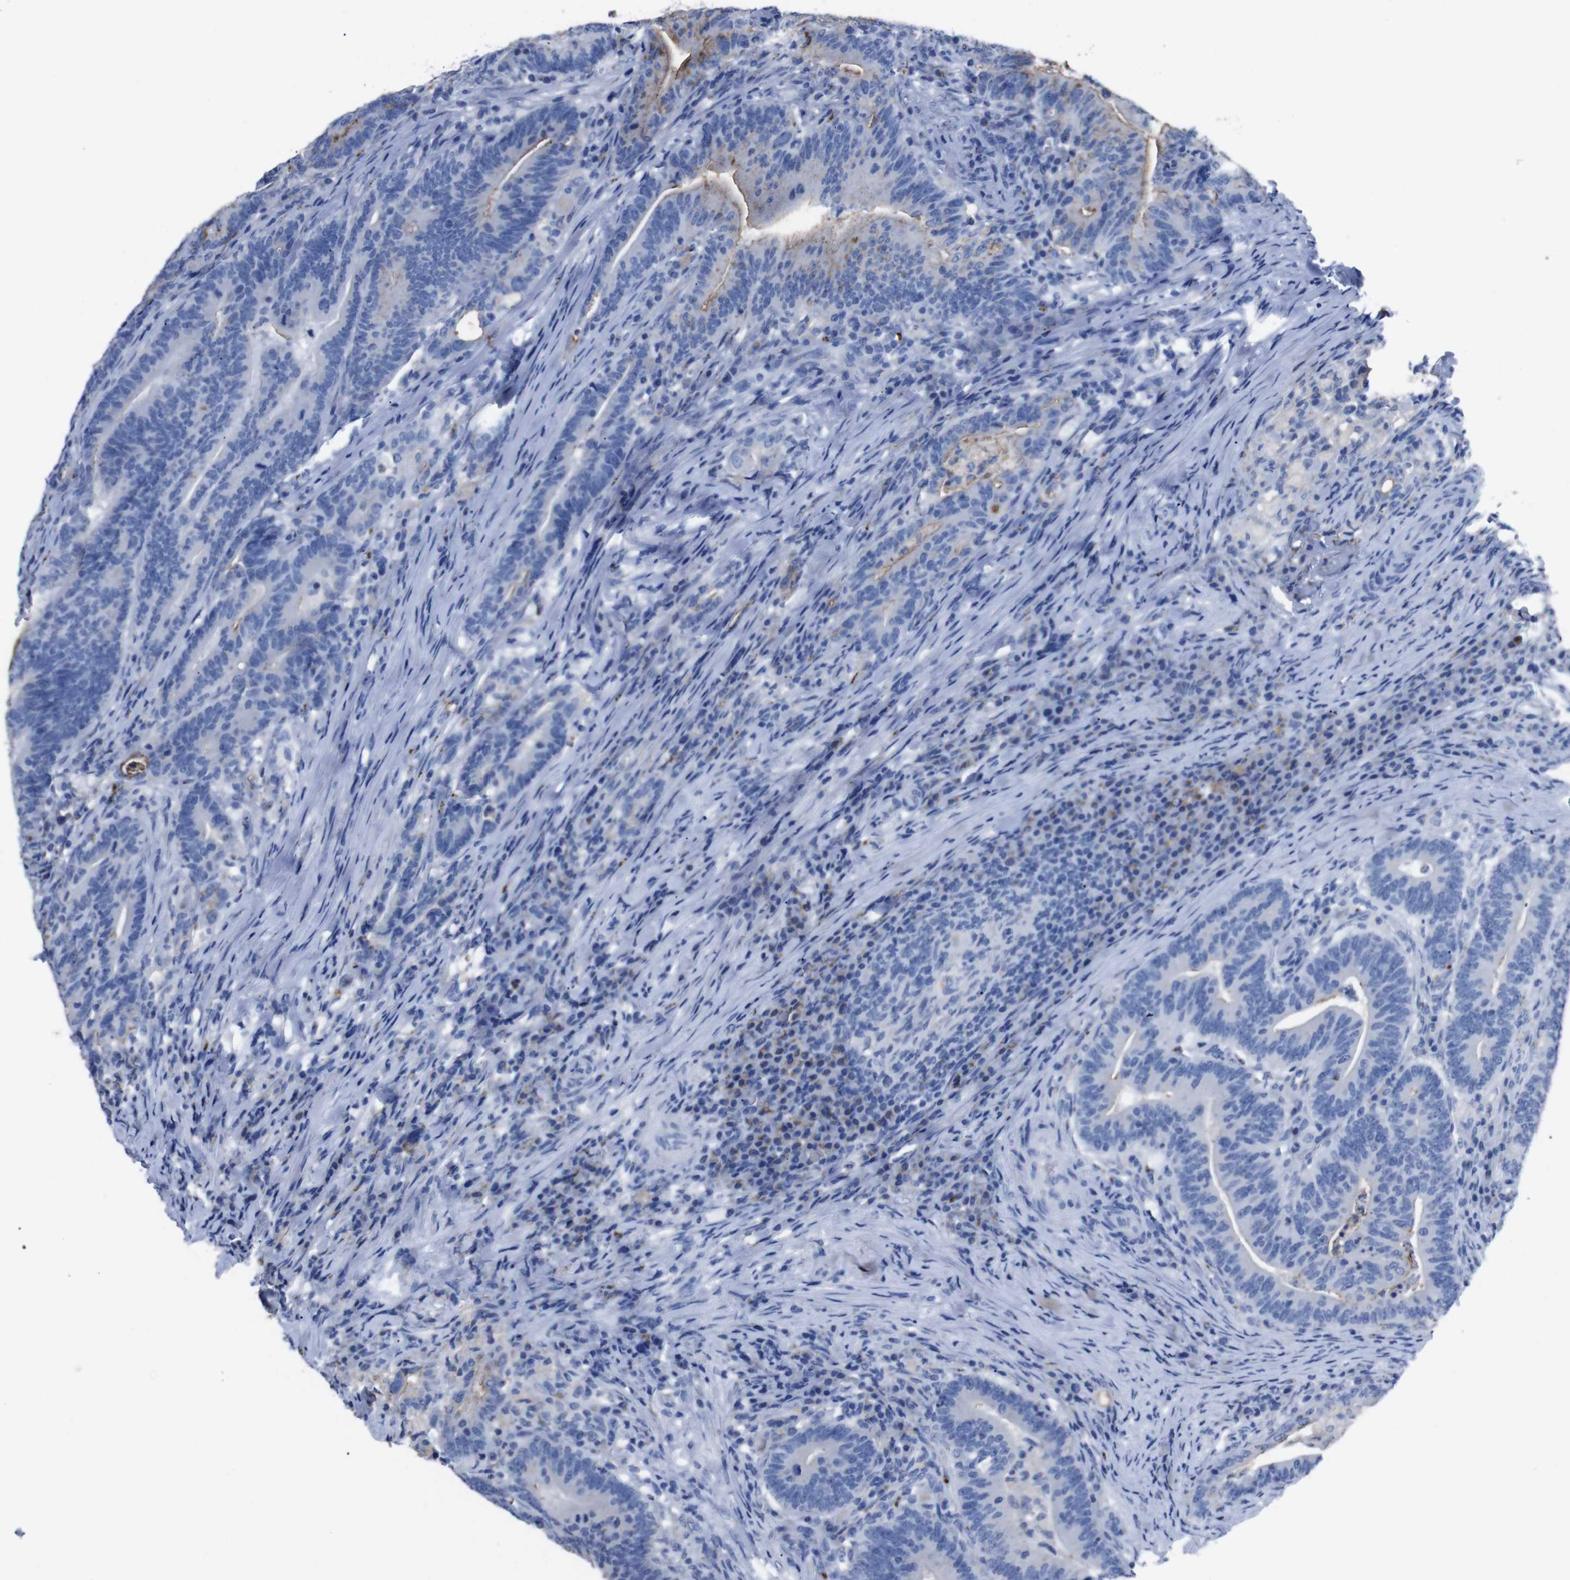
{"staining": {"intensity": "weak", "quantity": "<25%", "location": "cytoplasmic/membranous"}, "tissue": "colorectal cancer", "cell_type": "Tumor cells", "image_type": "cancer", "snomed": [{"axis": "morphology", "description": "Normal tissue, NOS"}, {"axis": "morphology", "description": "Adenocarcinoma, NOS"}, {"axis": "topography", "description": "Colon"}], "caption": "A high-resolution micrograph shows immunohistochemistry staining of adenocarcinoma (colorectal), which demonstrates no significant positivity in tumor cells.", "gene": "GJB2", "patient": {"sex": "female", "age": 66}}